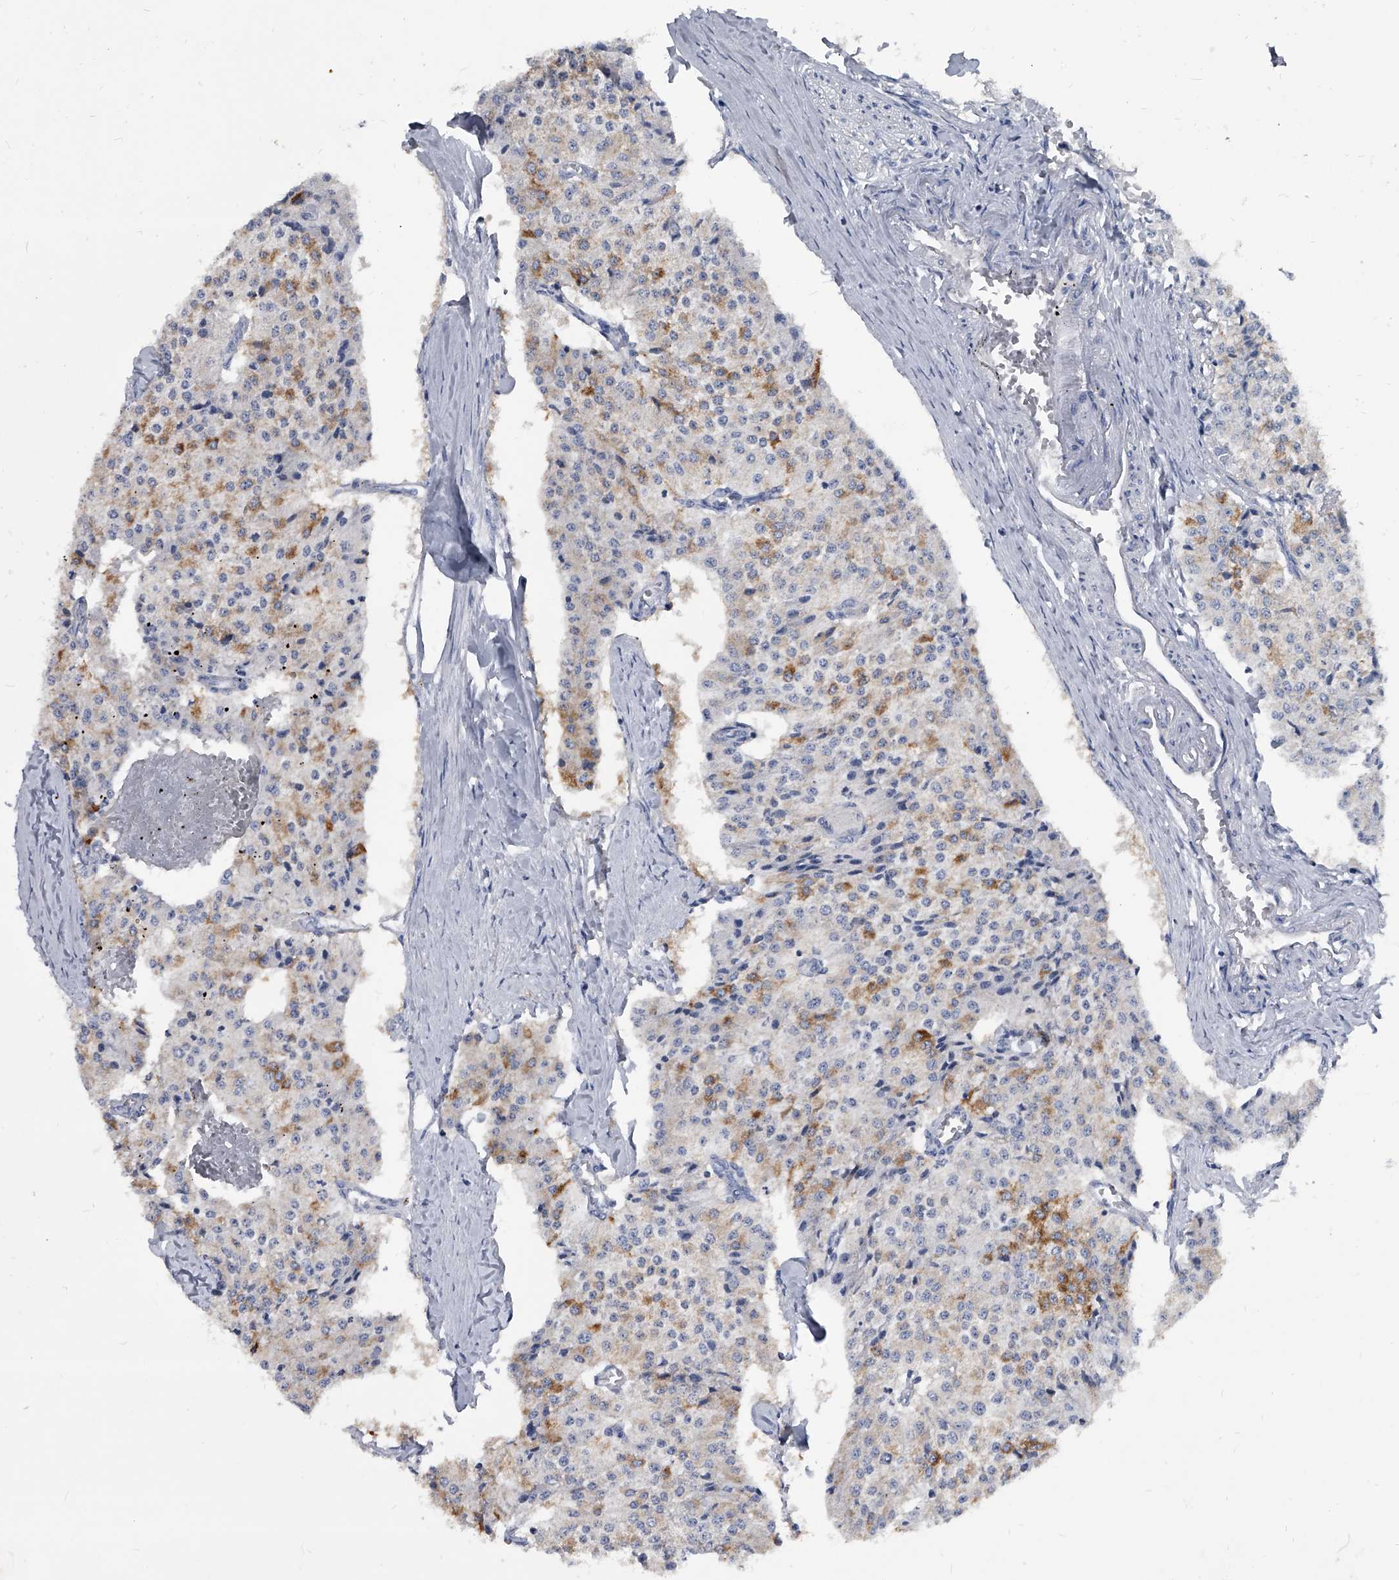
{"staining": {"intensity": "moderate", "quantity": "25%-75%", "location": "cytoplasmic/membranous"}, "tissue": "carcinoid", "cell_type": "Tumor cells", "image_type": "cancer", "snomed": [{"axis": "morphology", "description": "Carcinoid, malignant, NOS"}, {"axis": "topography", "description": "Colon"}], "caption": "A histopathology image of human malignant carcinoid stained for a protein displays moderate cytoplasmic/membranous brown staining in tumor cells.", "gene": "BCAS1", "patient": {"sex": "female", "age": 52}}